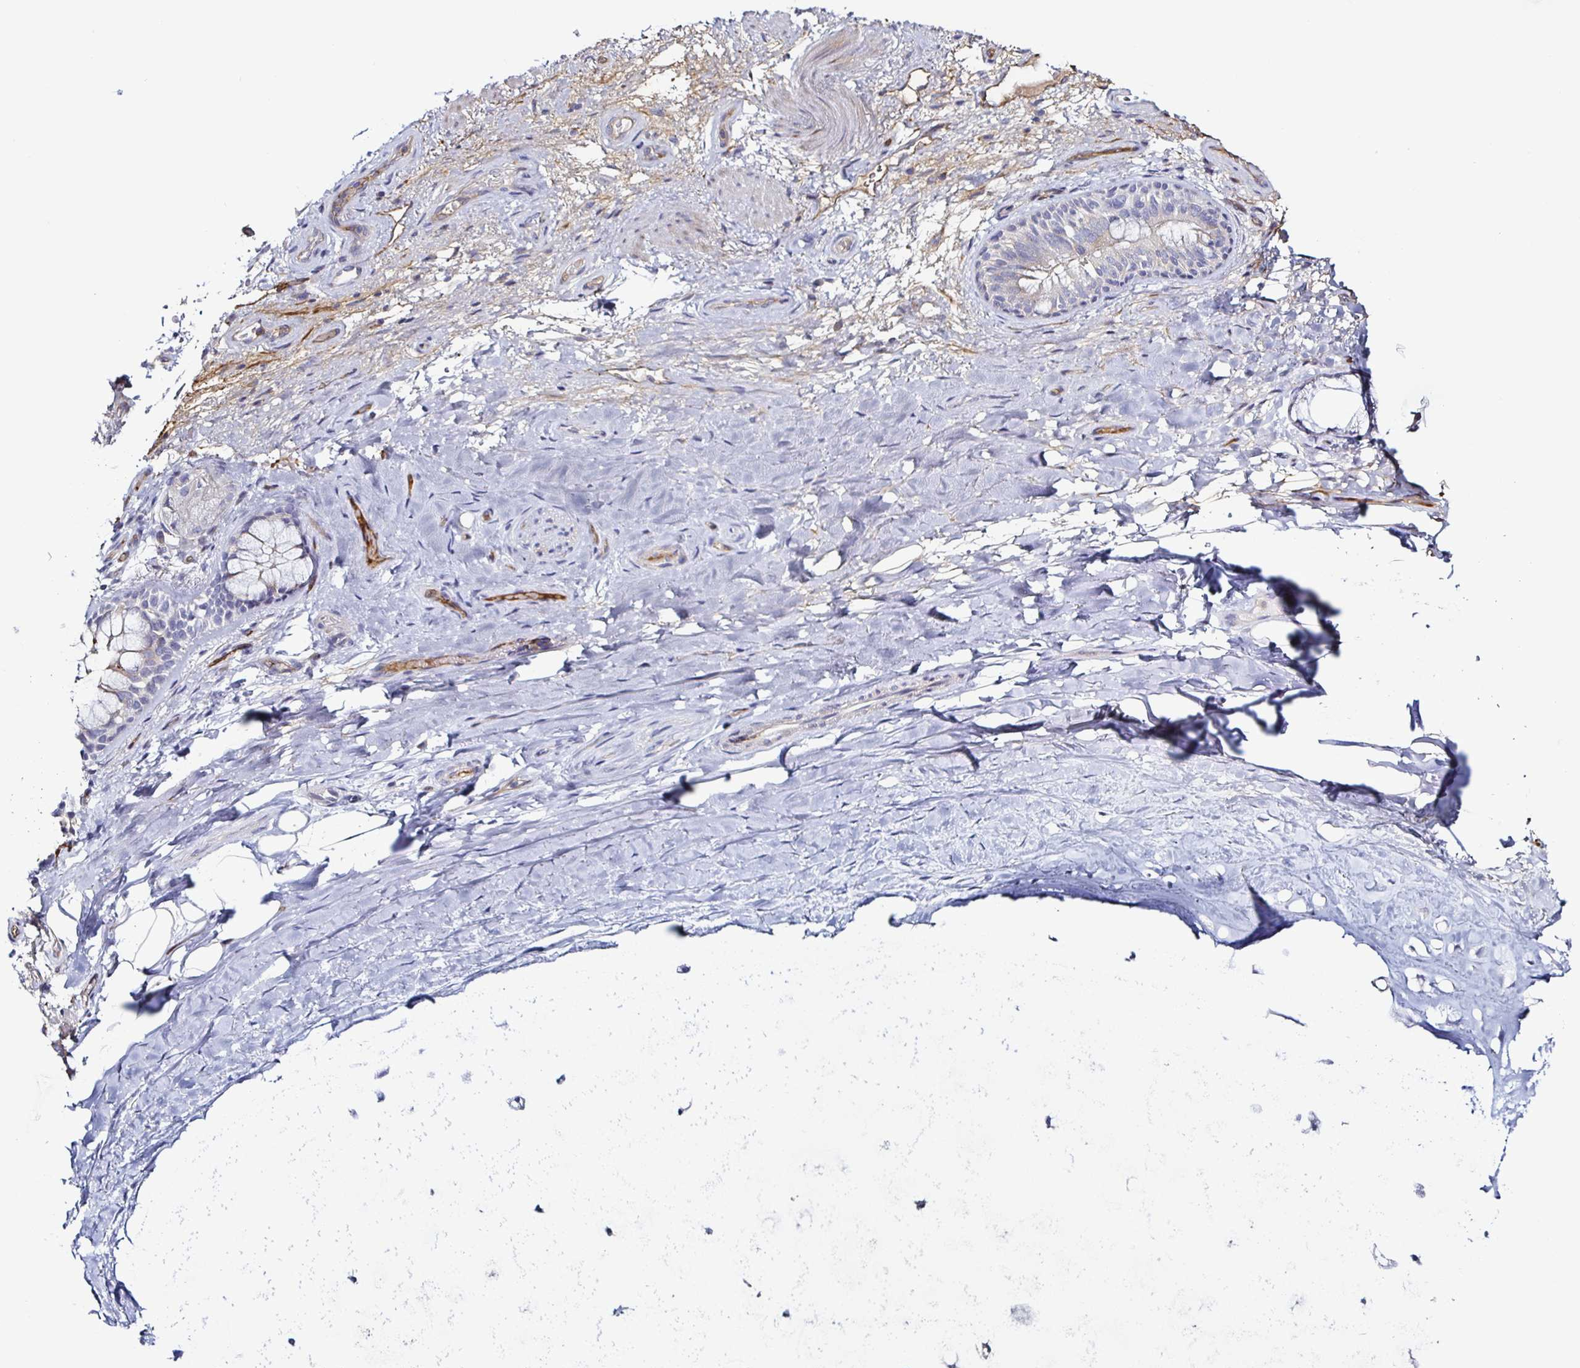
{"staining": {"intensity": "negative", "quantity": "none", "location": "none"}, "tissue": "adipose tissue", "cell_type": "Adipocytes", "image_type": "normal", "snomed": [{"axis": "morphology", "description": "Normal tissue, NOS"}, {"axis": "topography", "description": "Cartilage tissue"}, {"axis": "topography", "description": "Bronchus"}], "caption": "Adipose tissue stained for a protein using immunohistochemistry displays no positivity adipocytes.", "gene": "ACSBG2", "patient": {"sex": "male", "age": 64}}